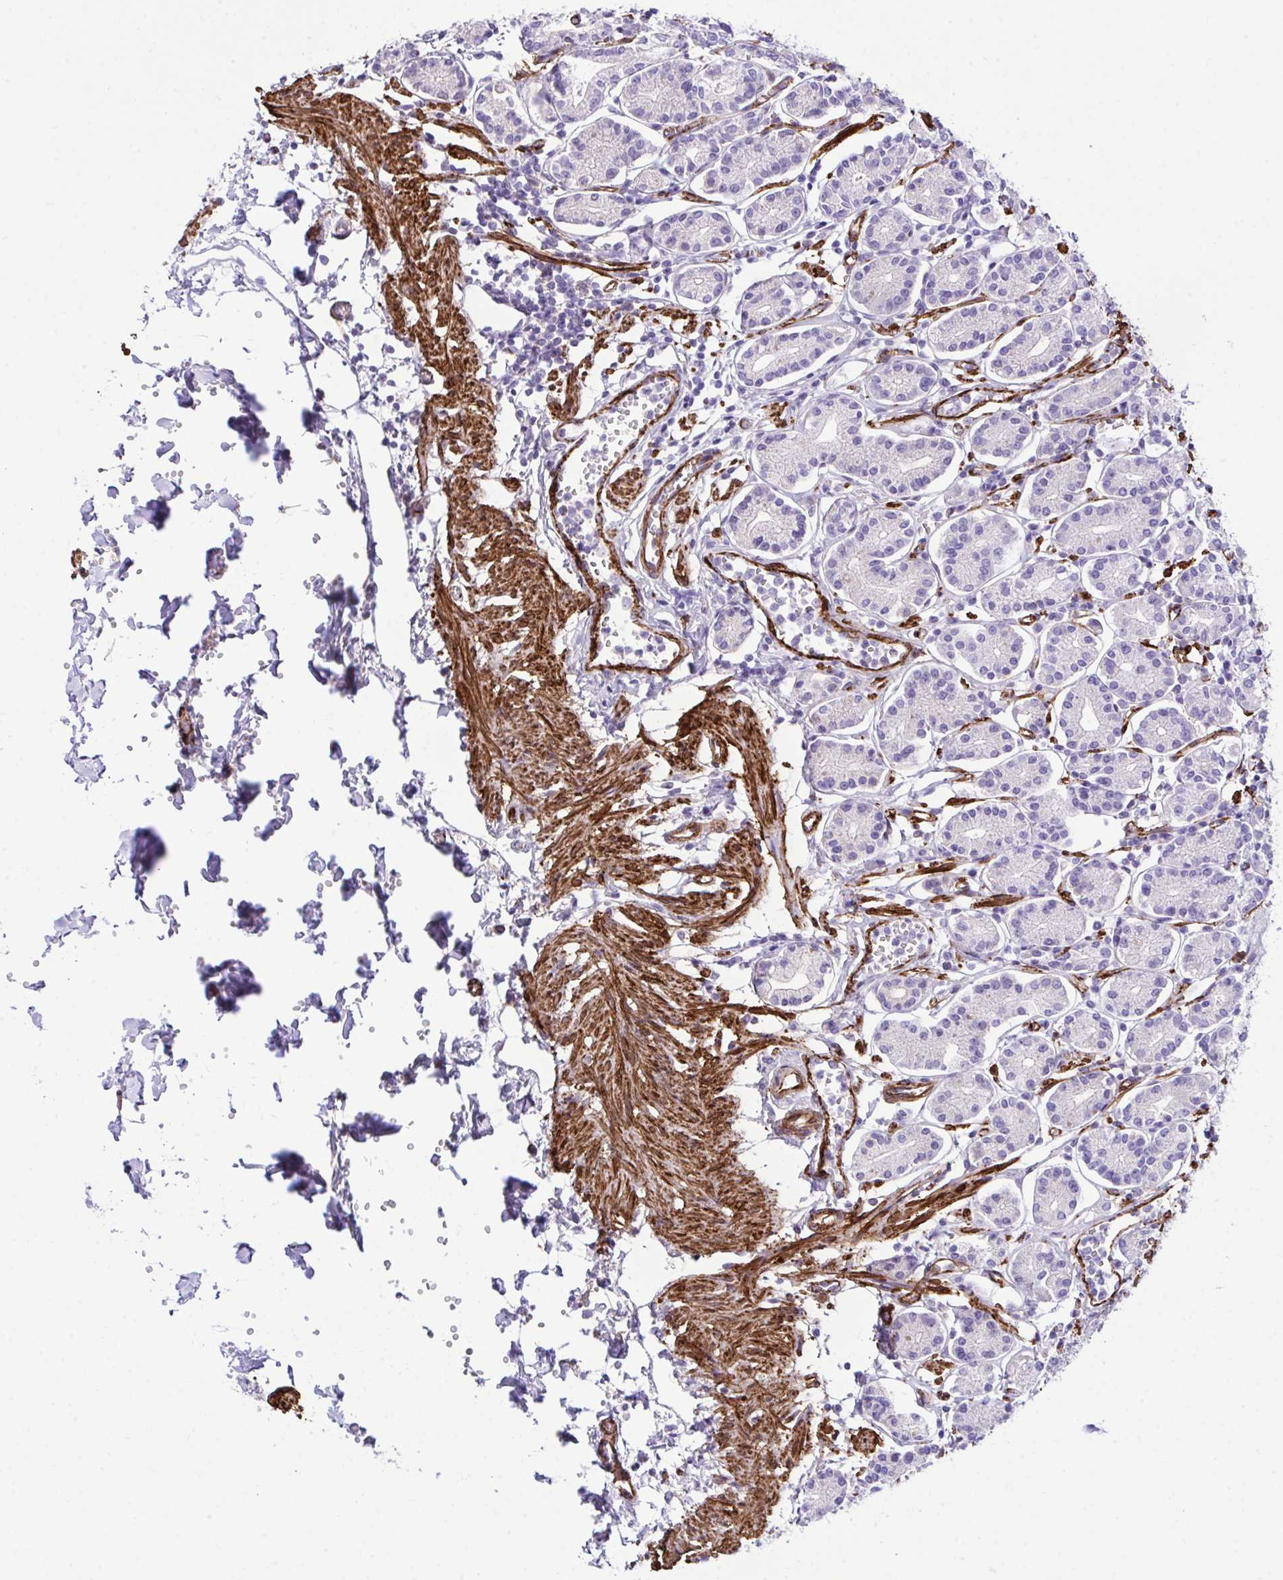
{"staining": {"intensity": "negative", "quantity": "none", "location": "none"}, "tissue": "stomach", "cell_type": "Glandular cells", "image_type": "normal", "snomed": [{"axis": "morphology", "description": "Normal tissue, NOS"}, {"axis": "topography", "description": "Stomach"}], "caption": "Image shows no significant protein staining in glandular cells of unremarkable stomach. Nuclei are stained in blue.", "gene": "SYNPO2L", "patient": {"sex": "female", "age": 62}}